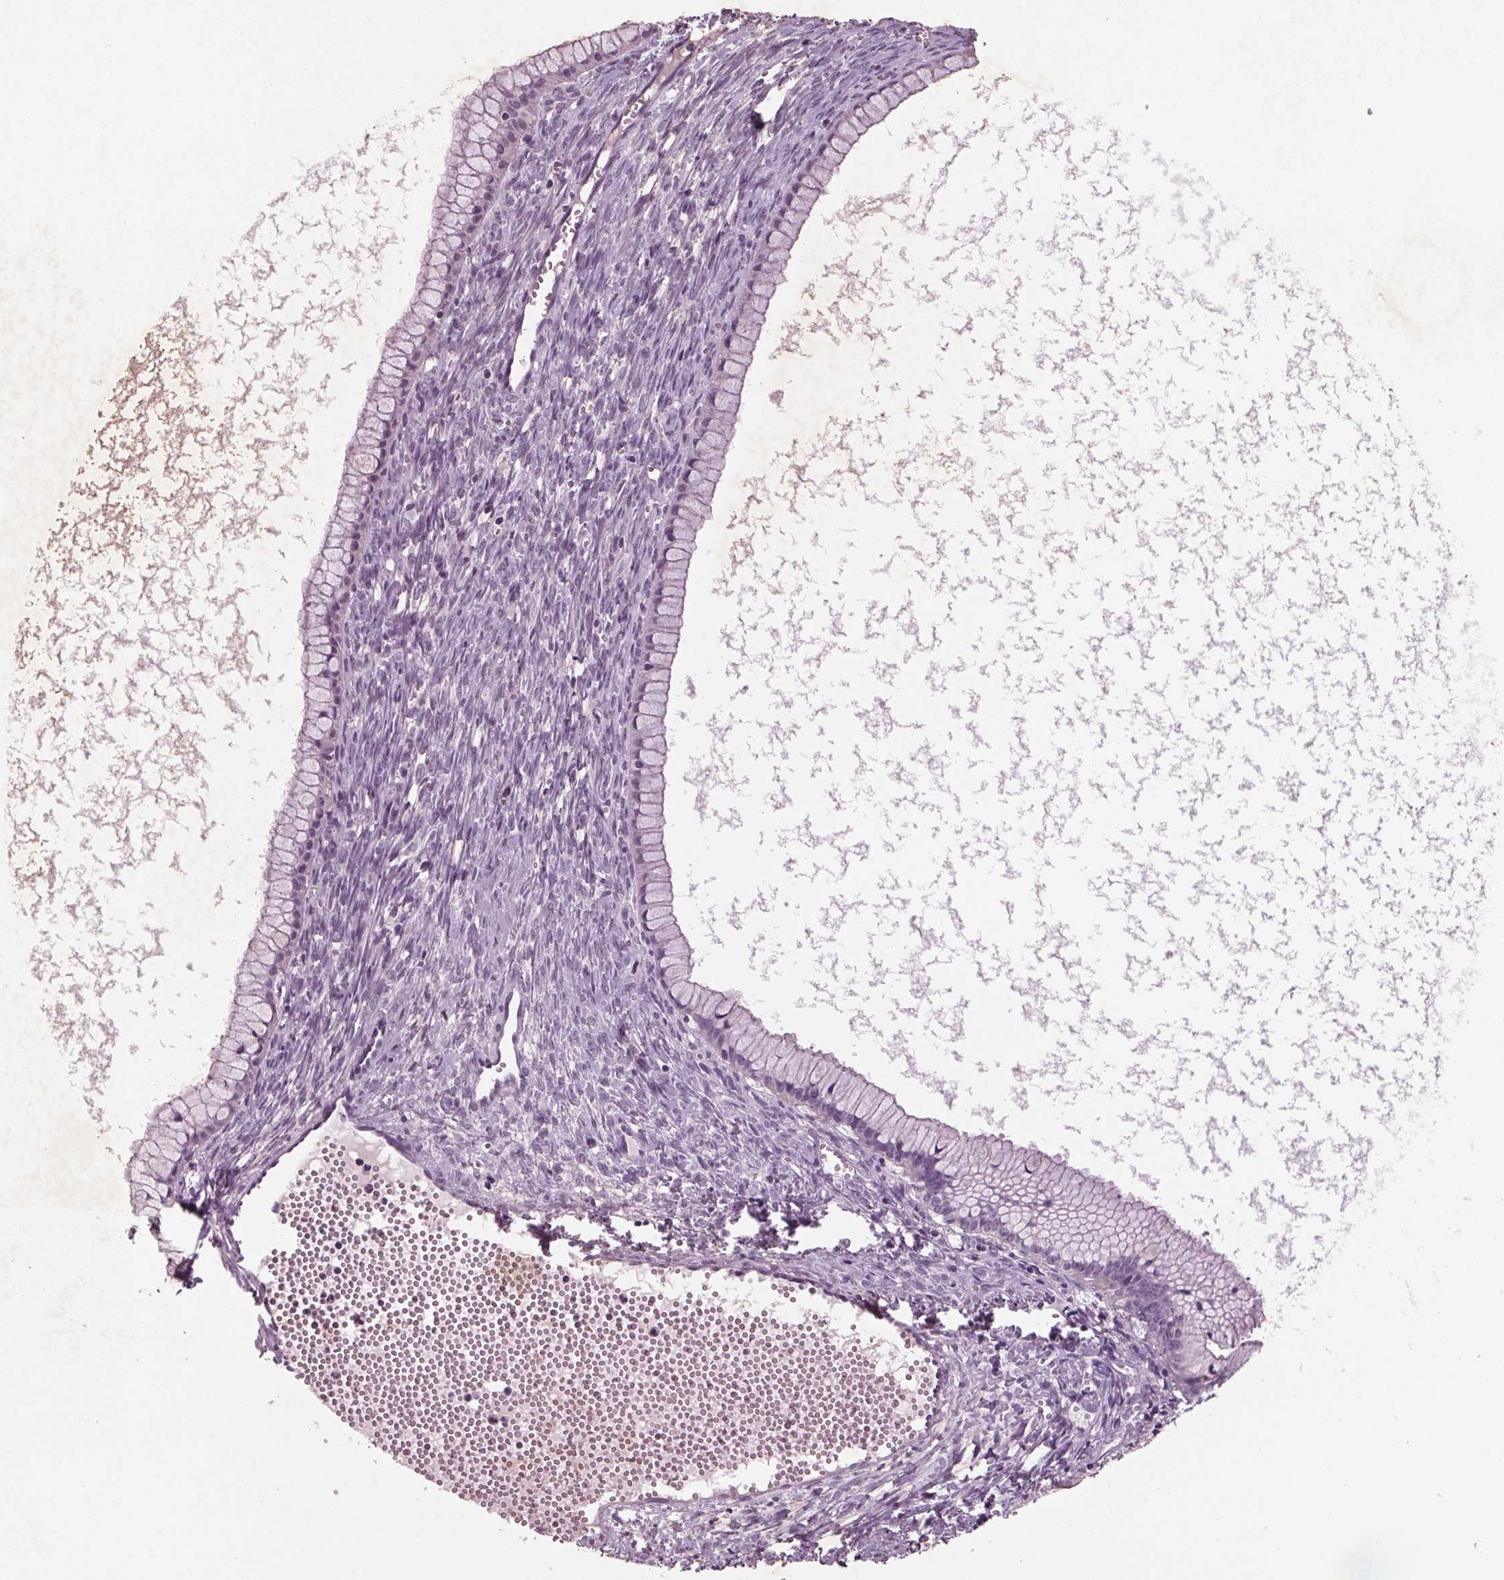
{"staining": {"intensity": "negative", "quantity": "none", "location": "none"}, "tissue": "ovarian cancer", "cell_type": "Tumor cells", "image_type": "cancer", "snomed": [{"axis": "morphology", "description": "Cystadenocarcinoma, mucinous, NOS"}, {"axis": "topography", "description": "Ovary"}], "caption": "Immunohistochemistry (IHC) micrograph of ovarian cancer (mucinous cystadenocarcinoma) stained for a protein (brown), which reveals no positivity in tumor cells.", "gene": "BHLHE22", "patient": {"sex": "female", "age": 41}}